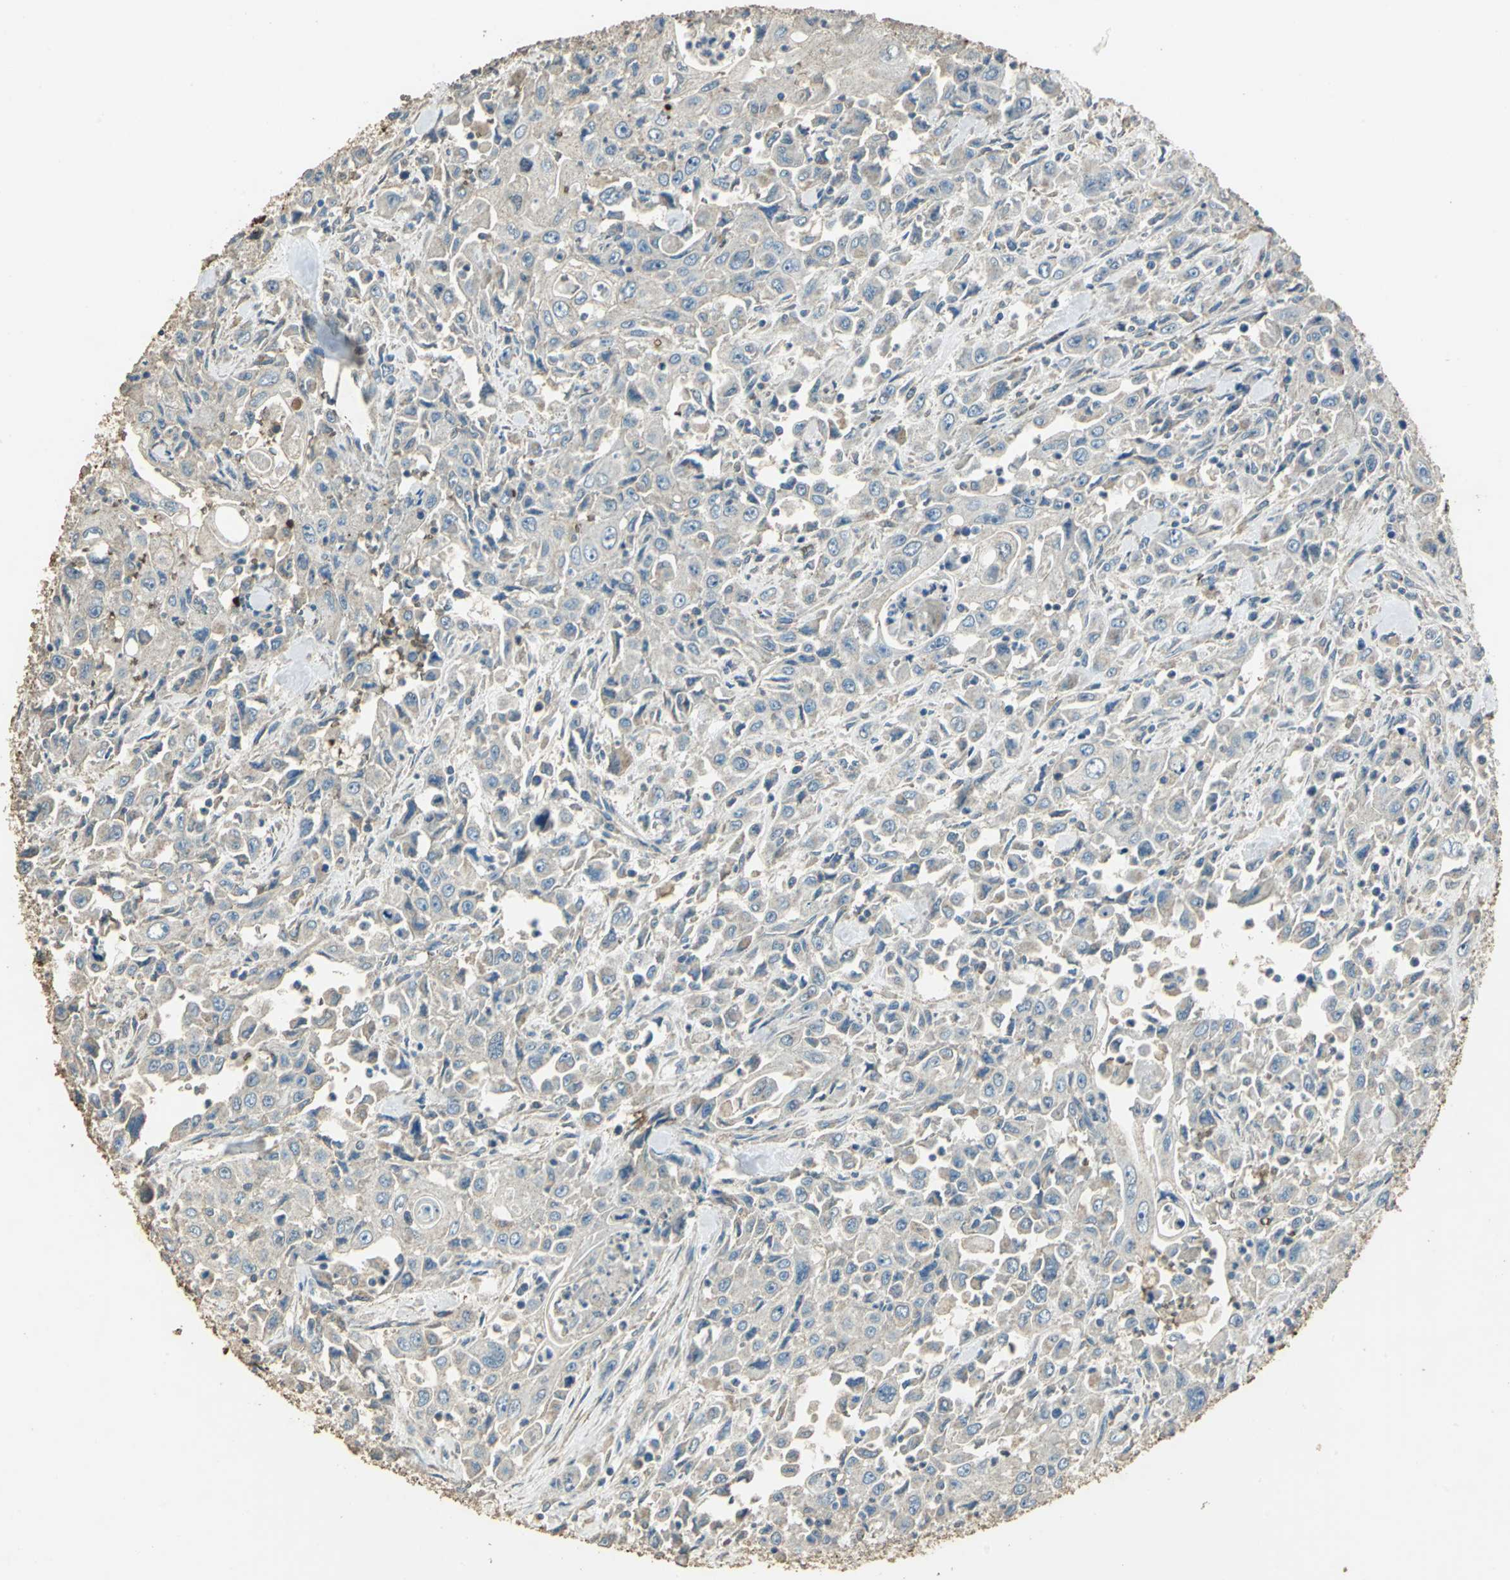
{"staining": {"intensity": "weak", "quantity": "25%-75%", "location": "cytoplasmic/membranous"}, "tissue": "pancreatic cancer", "cell_type": "Tumor cells", "image_type": "cancer", "snomed": [{"axis": "morphology", "description": "Adenocarcinoma, NOS"}, {"axis": "topography", "description": "Pancreas"}], "caption": "Tumor cells demonstrate low levels of weak cytoplasmic/membranous expression in about 25%-75% of cells in human pancreatic cancer (adenocarcinoma).", "gene": "TRAPPC2", "patient": {"sex": "male", "age": 70}}